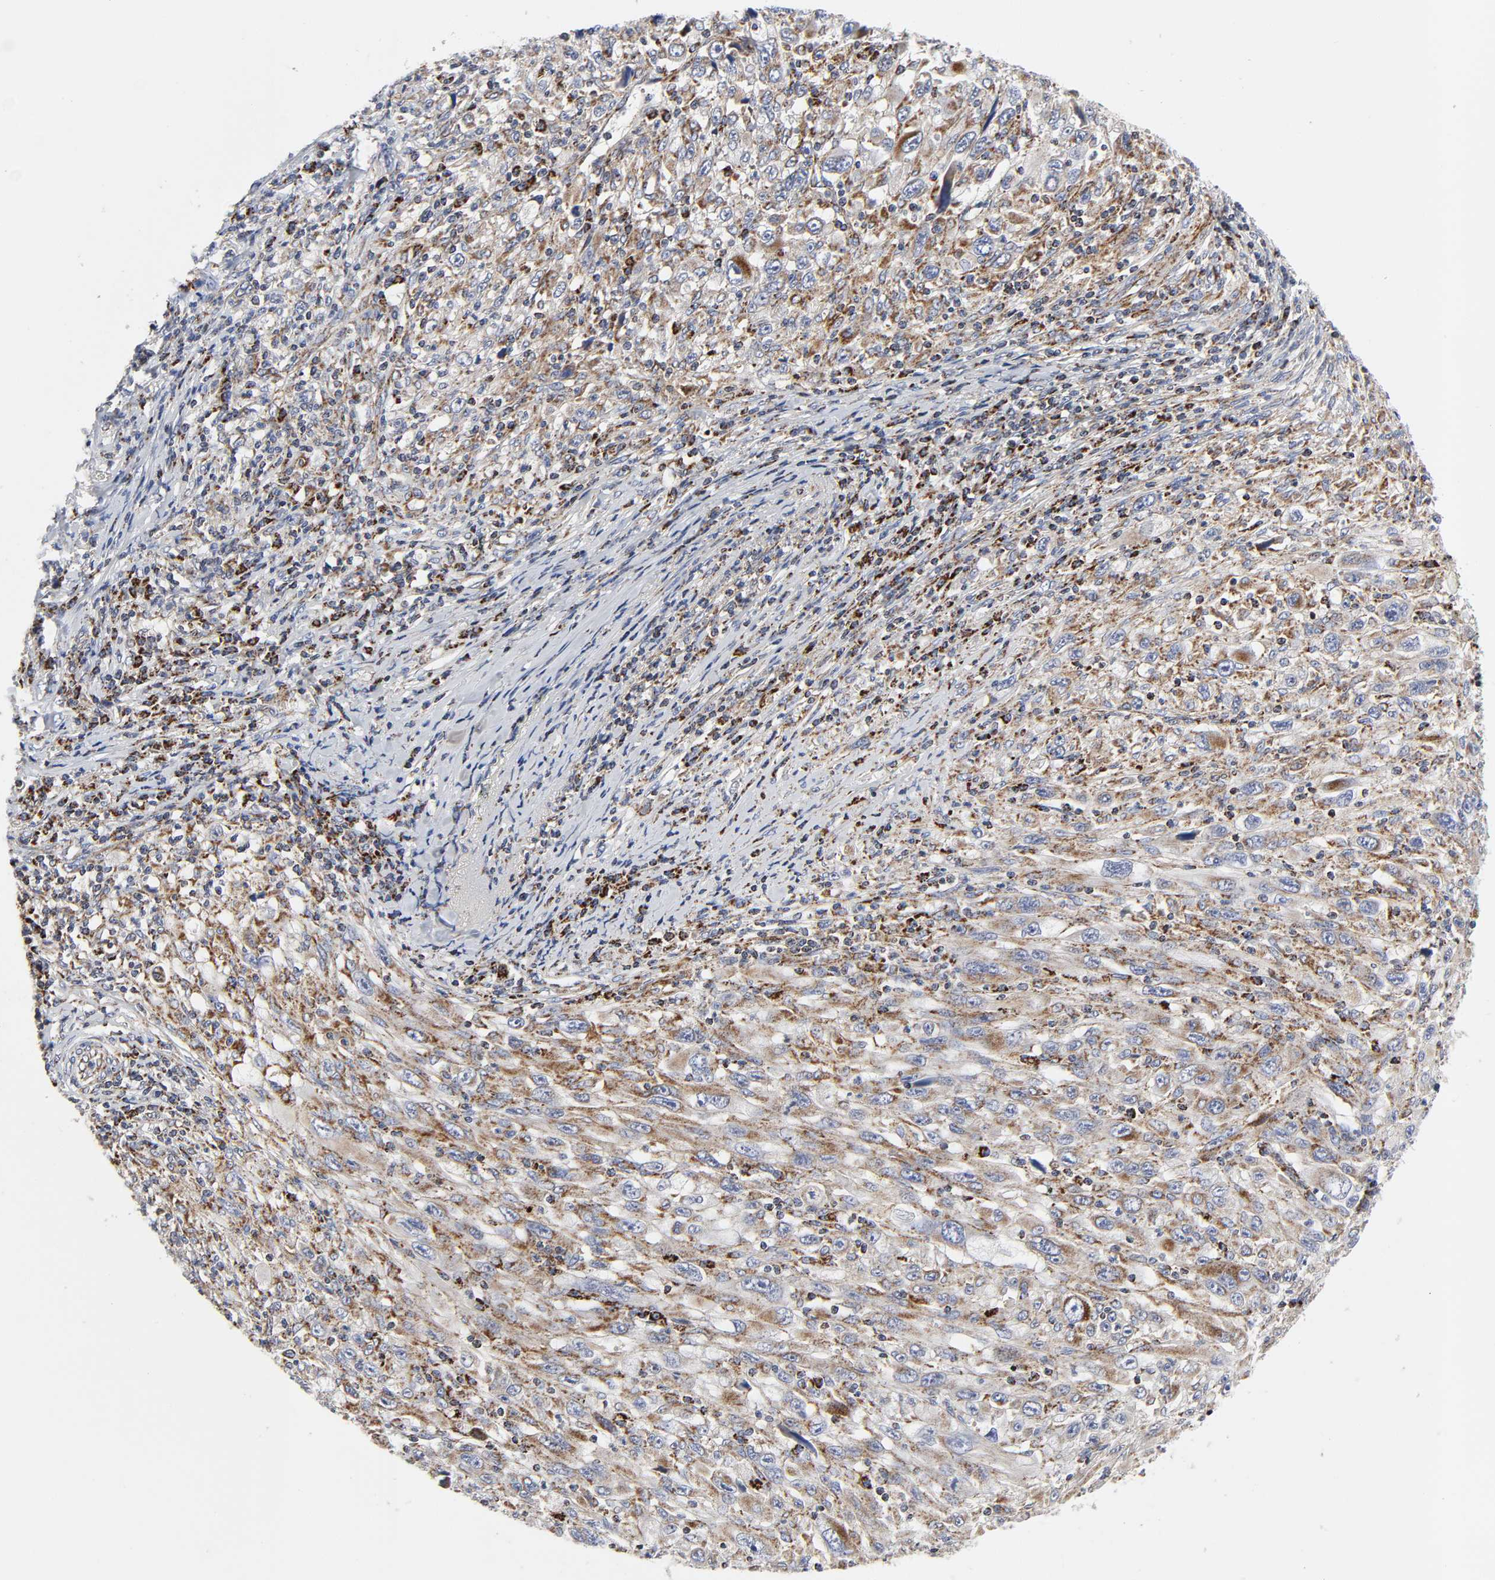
{"staining": {"intensity": "moderate", "quantity": "25%-75%", "location": "cytoplasmic/membranous"}, "tissue": "melanoma", "cell_type": "Tumor cells", "image_type": "cancer", "snomed": [{"axis": "morphology", "description": "Malignant melanoma, Metastatic site"}, {"axis": "topography", "description": "Skin"}], "caption": "An immunohistochemistry histopathology image of tumor tissue is shown. Protein staining in brown highlights moderate cytoplasmic/membranous positivity in melanoma within tumor cells.", "gene": "AOPEP", "patient": {"sex": "female", "age": 56}}